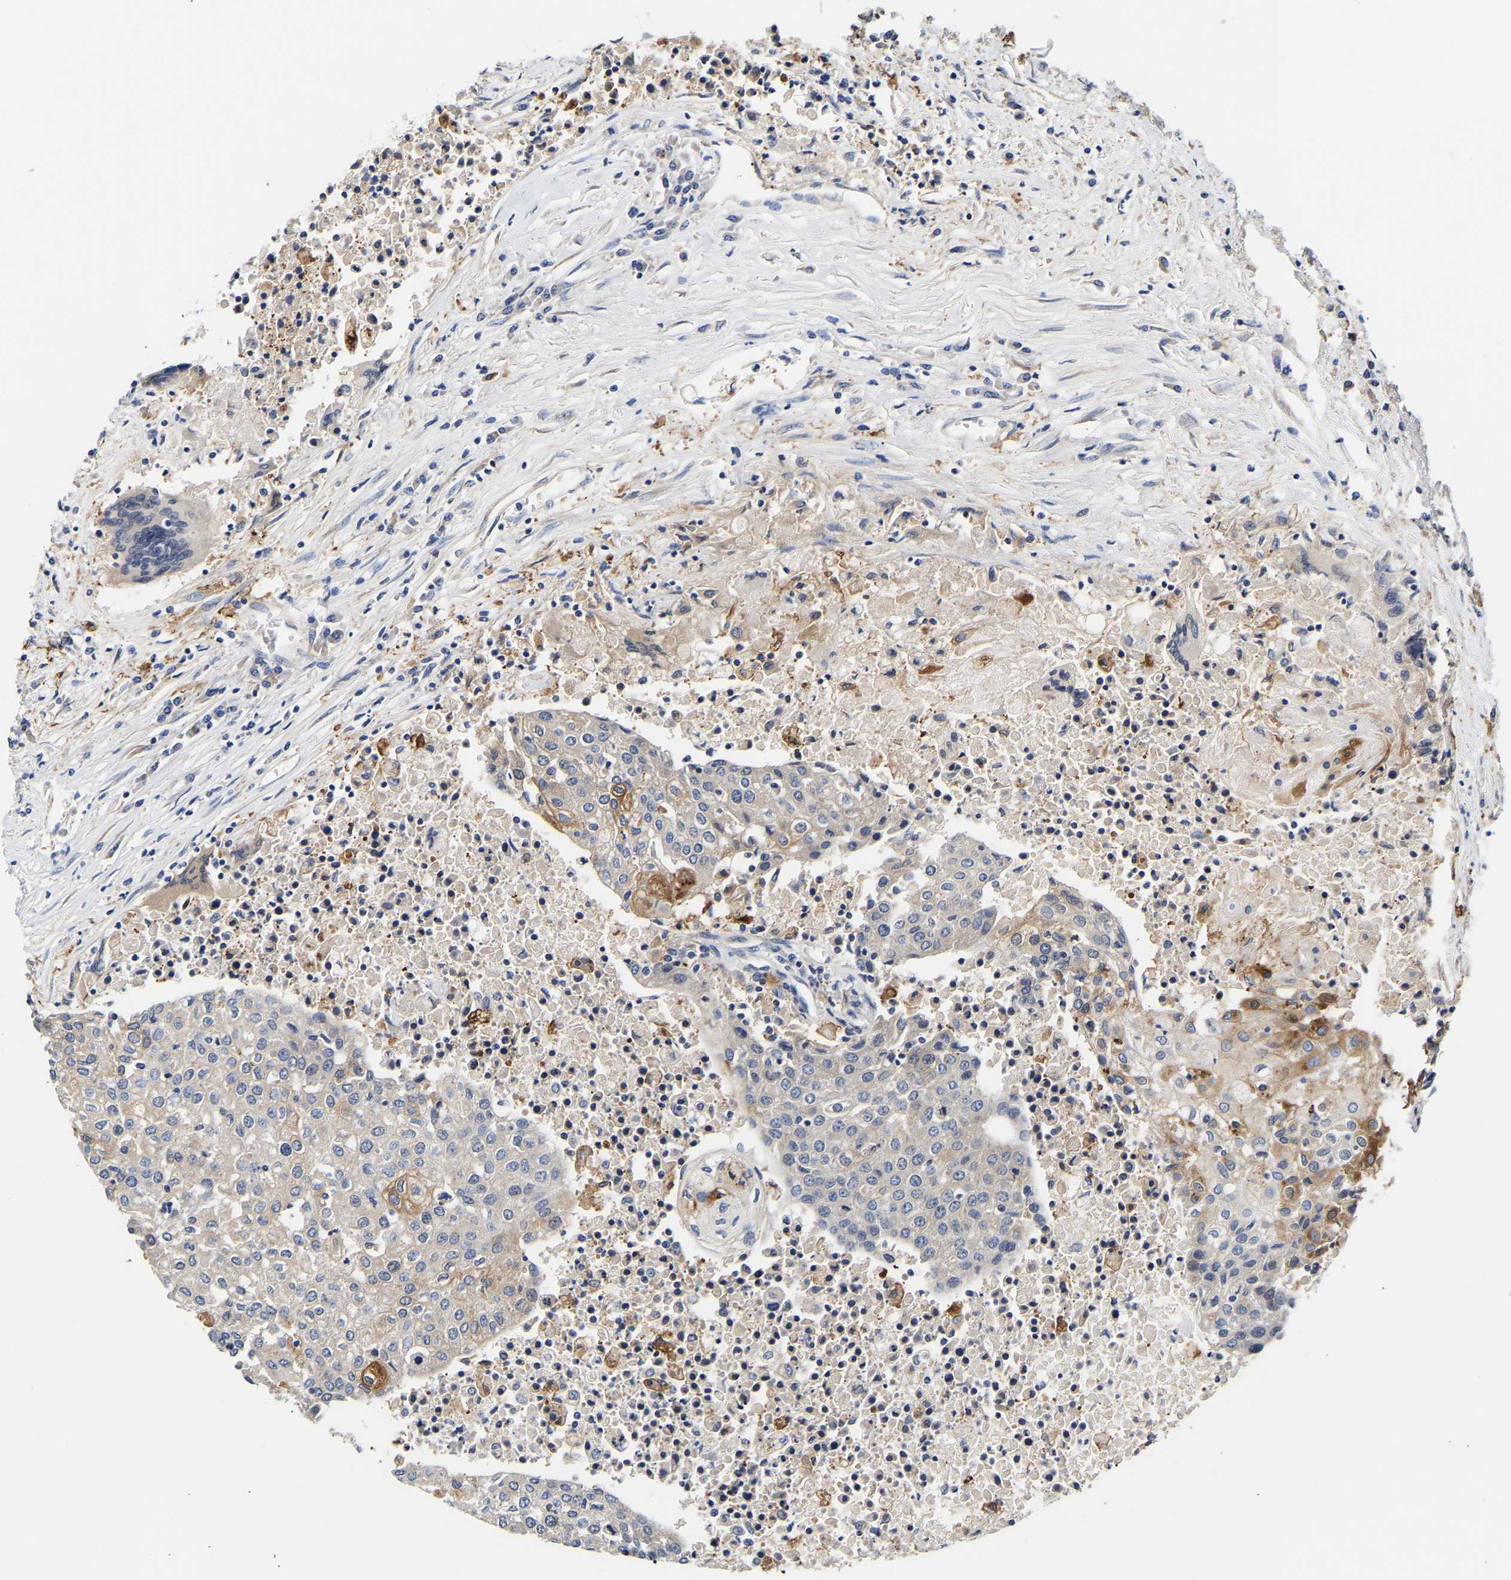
{"staining": {"intensity": "negative", "quantity": "none", "location": "none"}, "tissue": "urothelial cancer", "cell_type": "Tumor cells", "image_type": "cancer", "snomed": [{"axis": "morphology", "description": "Urothelial carcinoma, High grade"}, {"axis": "topography", "description": "Urinary bladder"}], "caption": "This is a histopathology image of immunohistochemistry staining of urothelial cancer, which shows no staining in tumor cells. (DAB (3,3'-diaminobenzidine) immunohistochemistry (IHC), high magnification).", "gene": "CCDC6", "patient": {"sex": "female", "age": 85}}